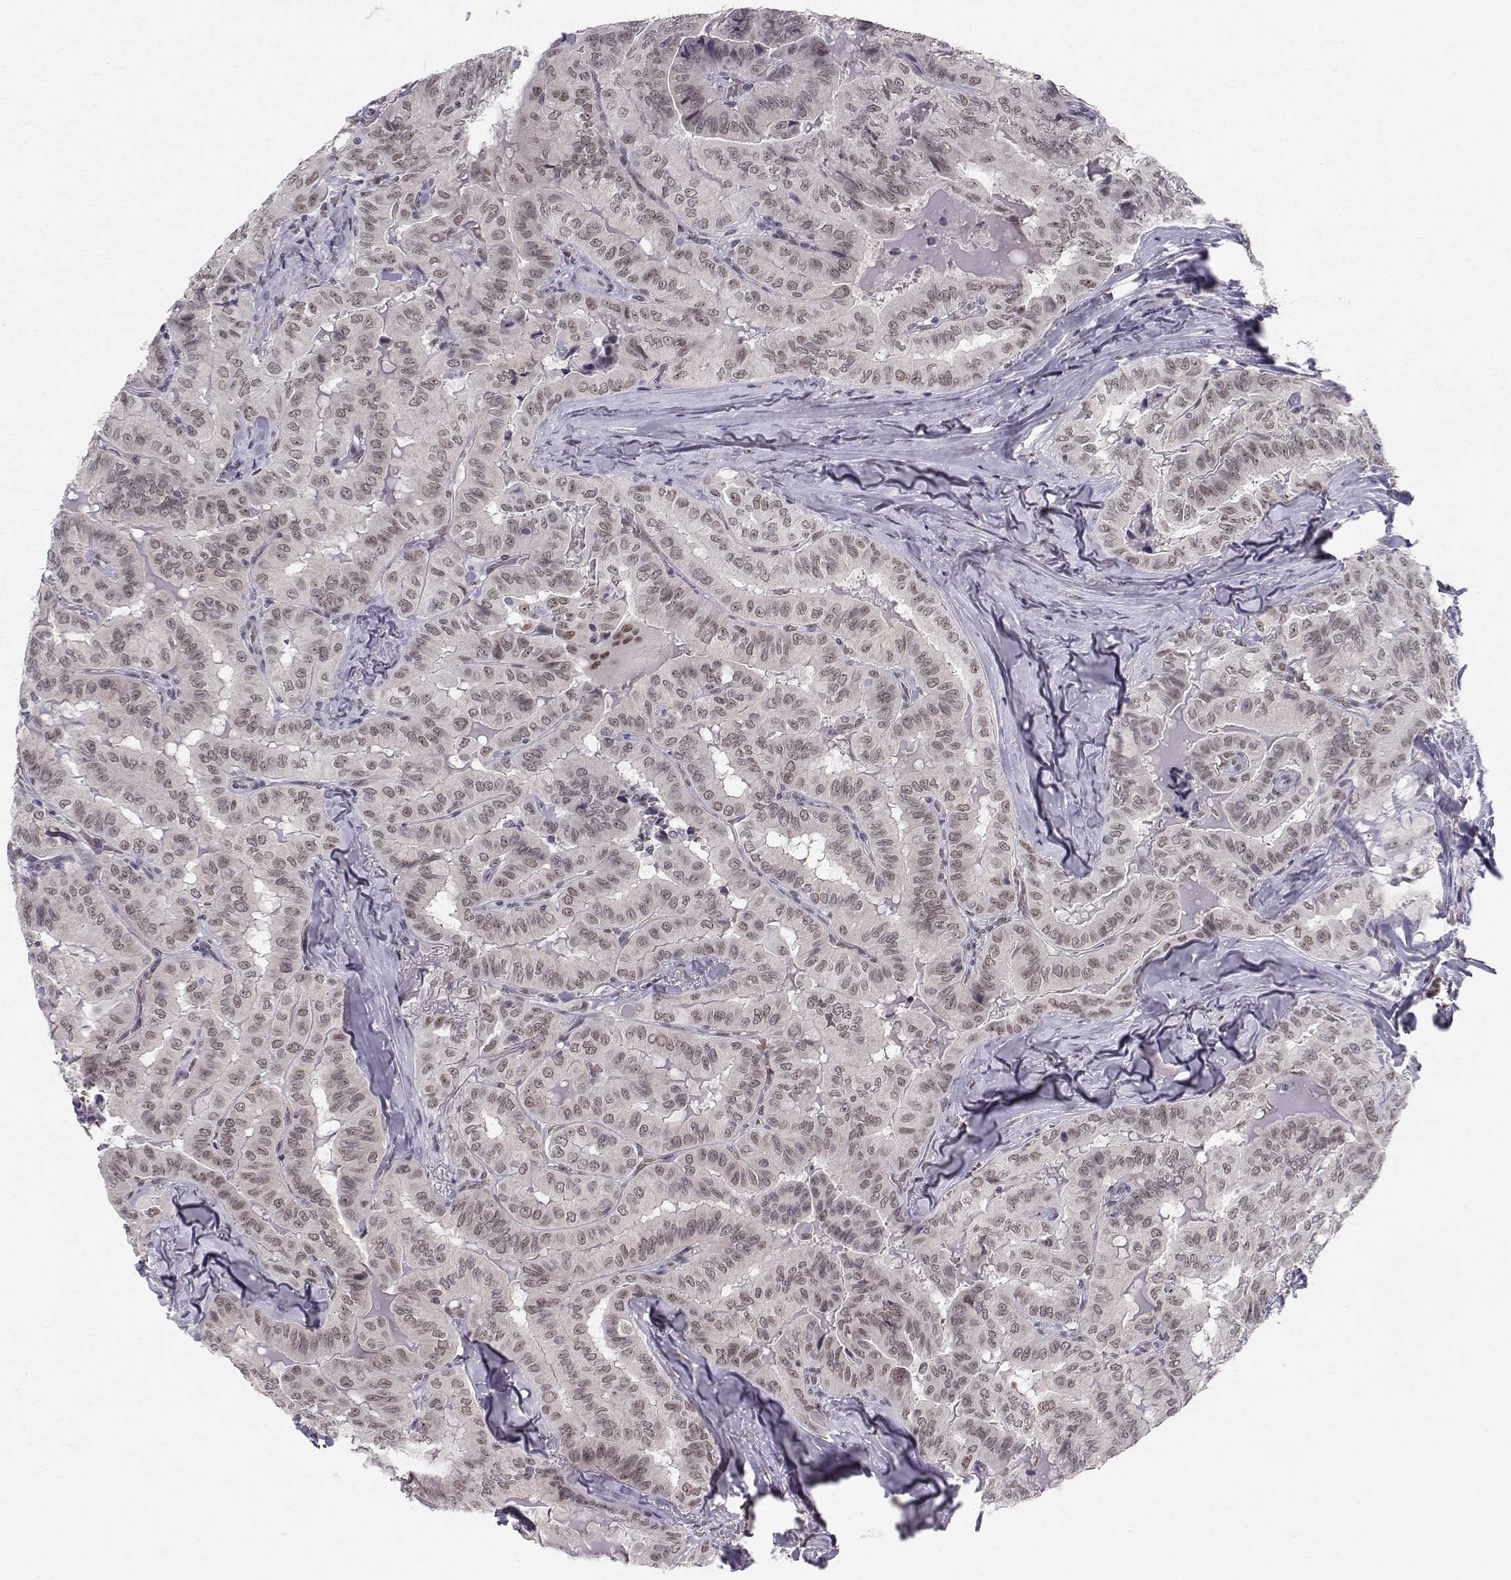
{"staining": {"intensity": "weak", "quantity": "<25%", "location": "nuclear"}, "tissue": "thyroid cancer", "cell_type": "Tumor cells", "image_type": "cancer", "snomed": [{"axis": "morphology", "description": "Papillary adenocarcinoma, NOS"}, {"axis": "topography", "description": "Thyroid gland"}], "caption": "Photomicrograph shows no protein positivity in tumor cells of thyroid cancer tissue.", "gene": "RPP38", "patient": {"sex": "female", "age": 68}}